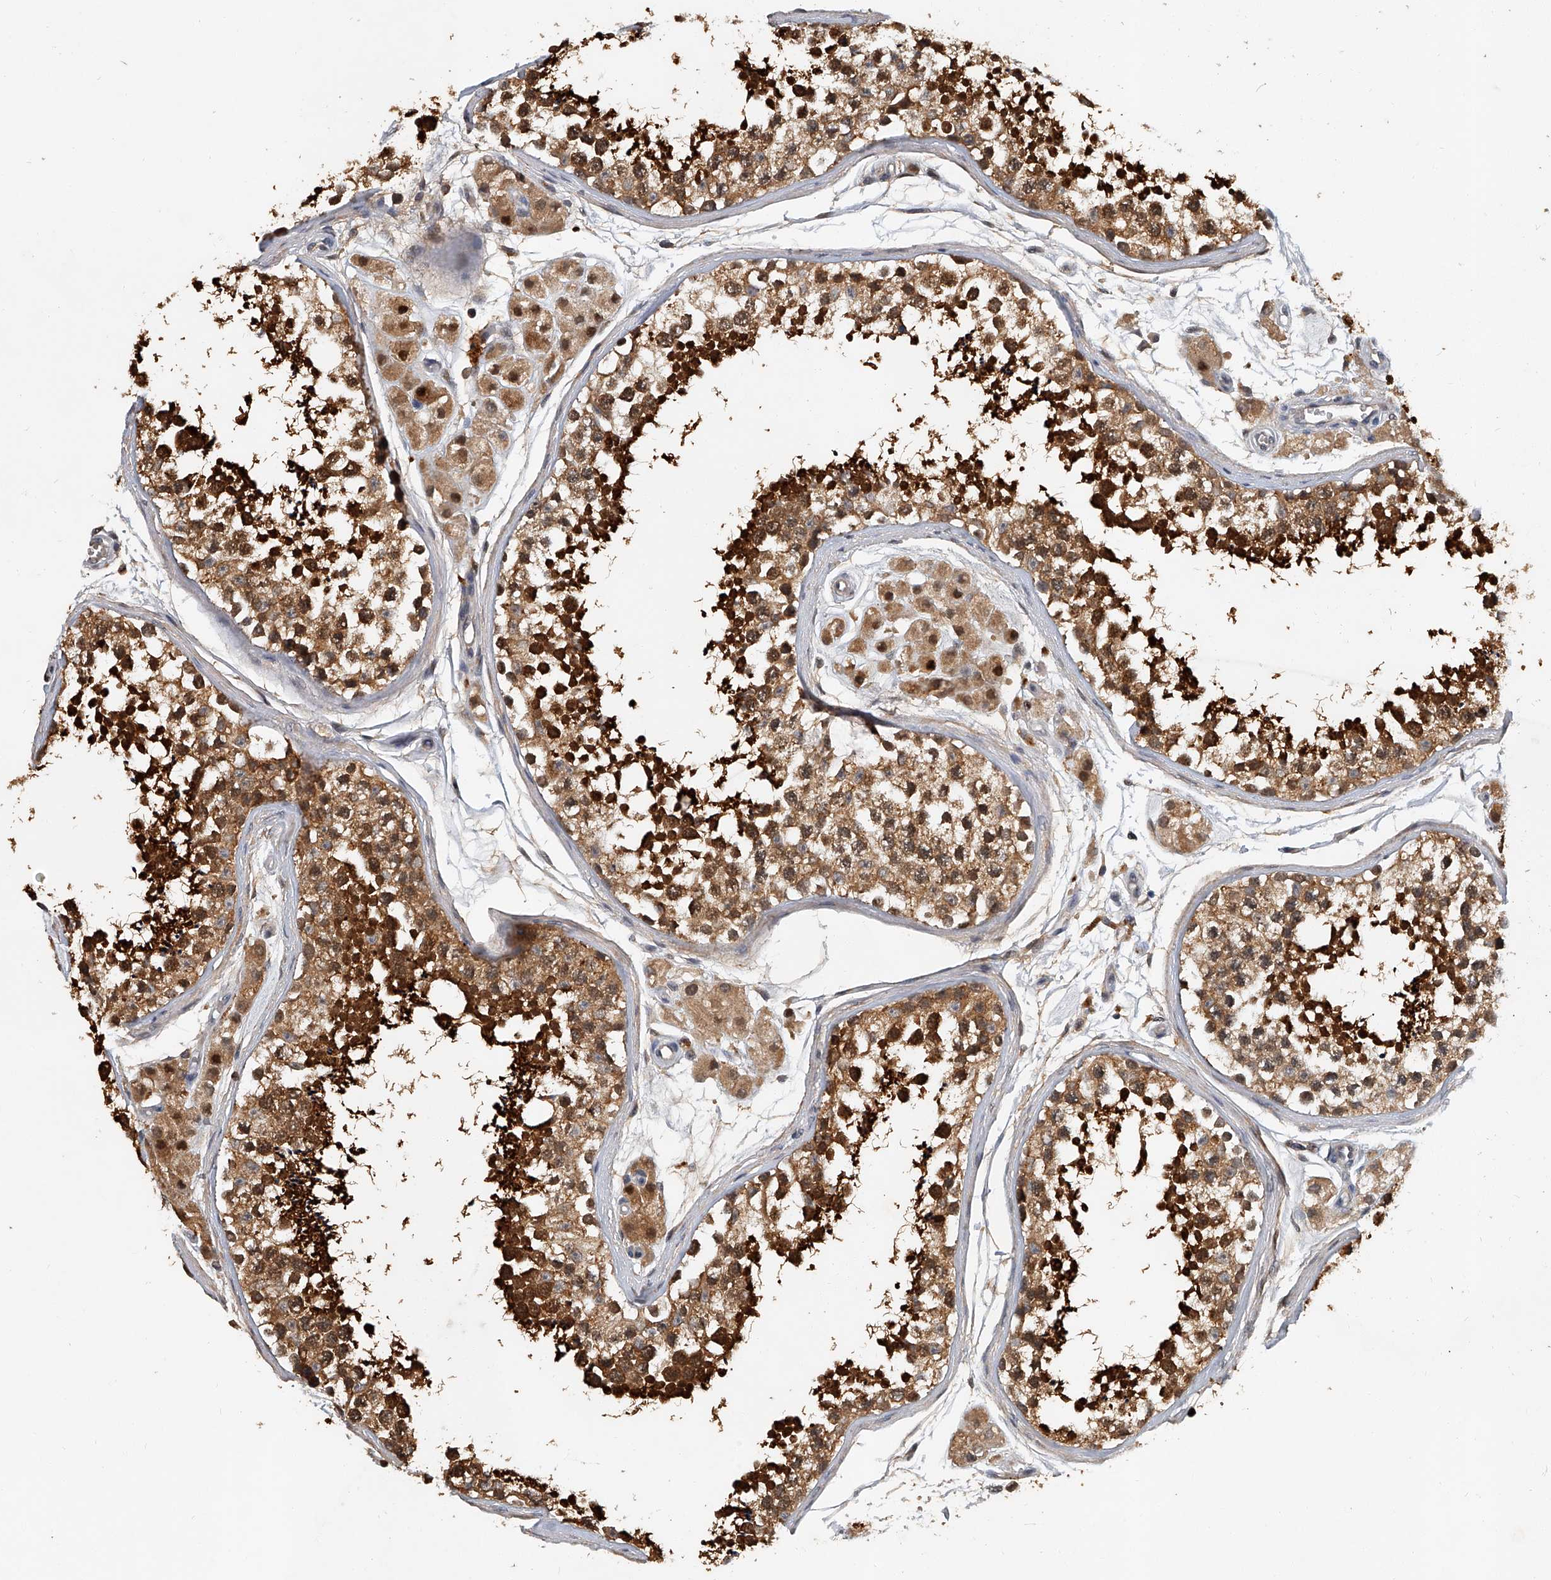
{"staining": {"intensity": "strong", "quantity": "25%-75%", "location": "cytoplasmic/membranous"}, "tissue": "testis", "cell_type": "Cells in seminiferous ducts", "image_type": "normal", "snomed": [{"axis": "morphology", "description": "Normal tissue, NOS"}, {"axis": "topography", "description": "Testis"}], "caption": "High-magnification brightfield microscopy of benign testis stained with DAB (brown) and counterstained with hematoxylin (blue). cells in seminiferous ducts exhibit strong cytoplasmic/membranous expression is present in about25%-75% of cells.", "gene": "JAG2", "patient": {"sex": "male", "age": 56}}